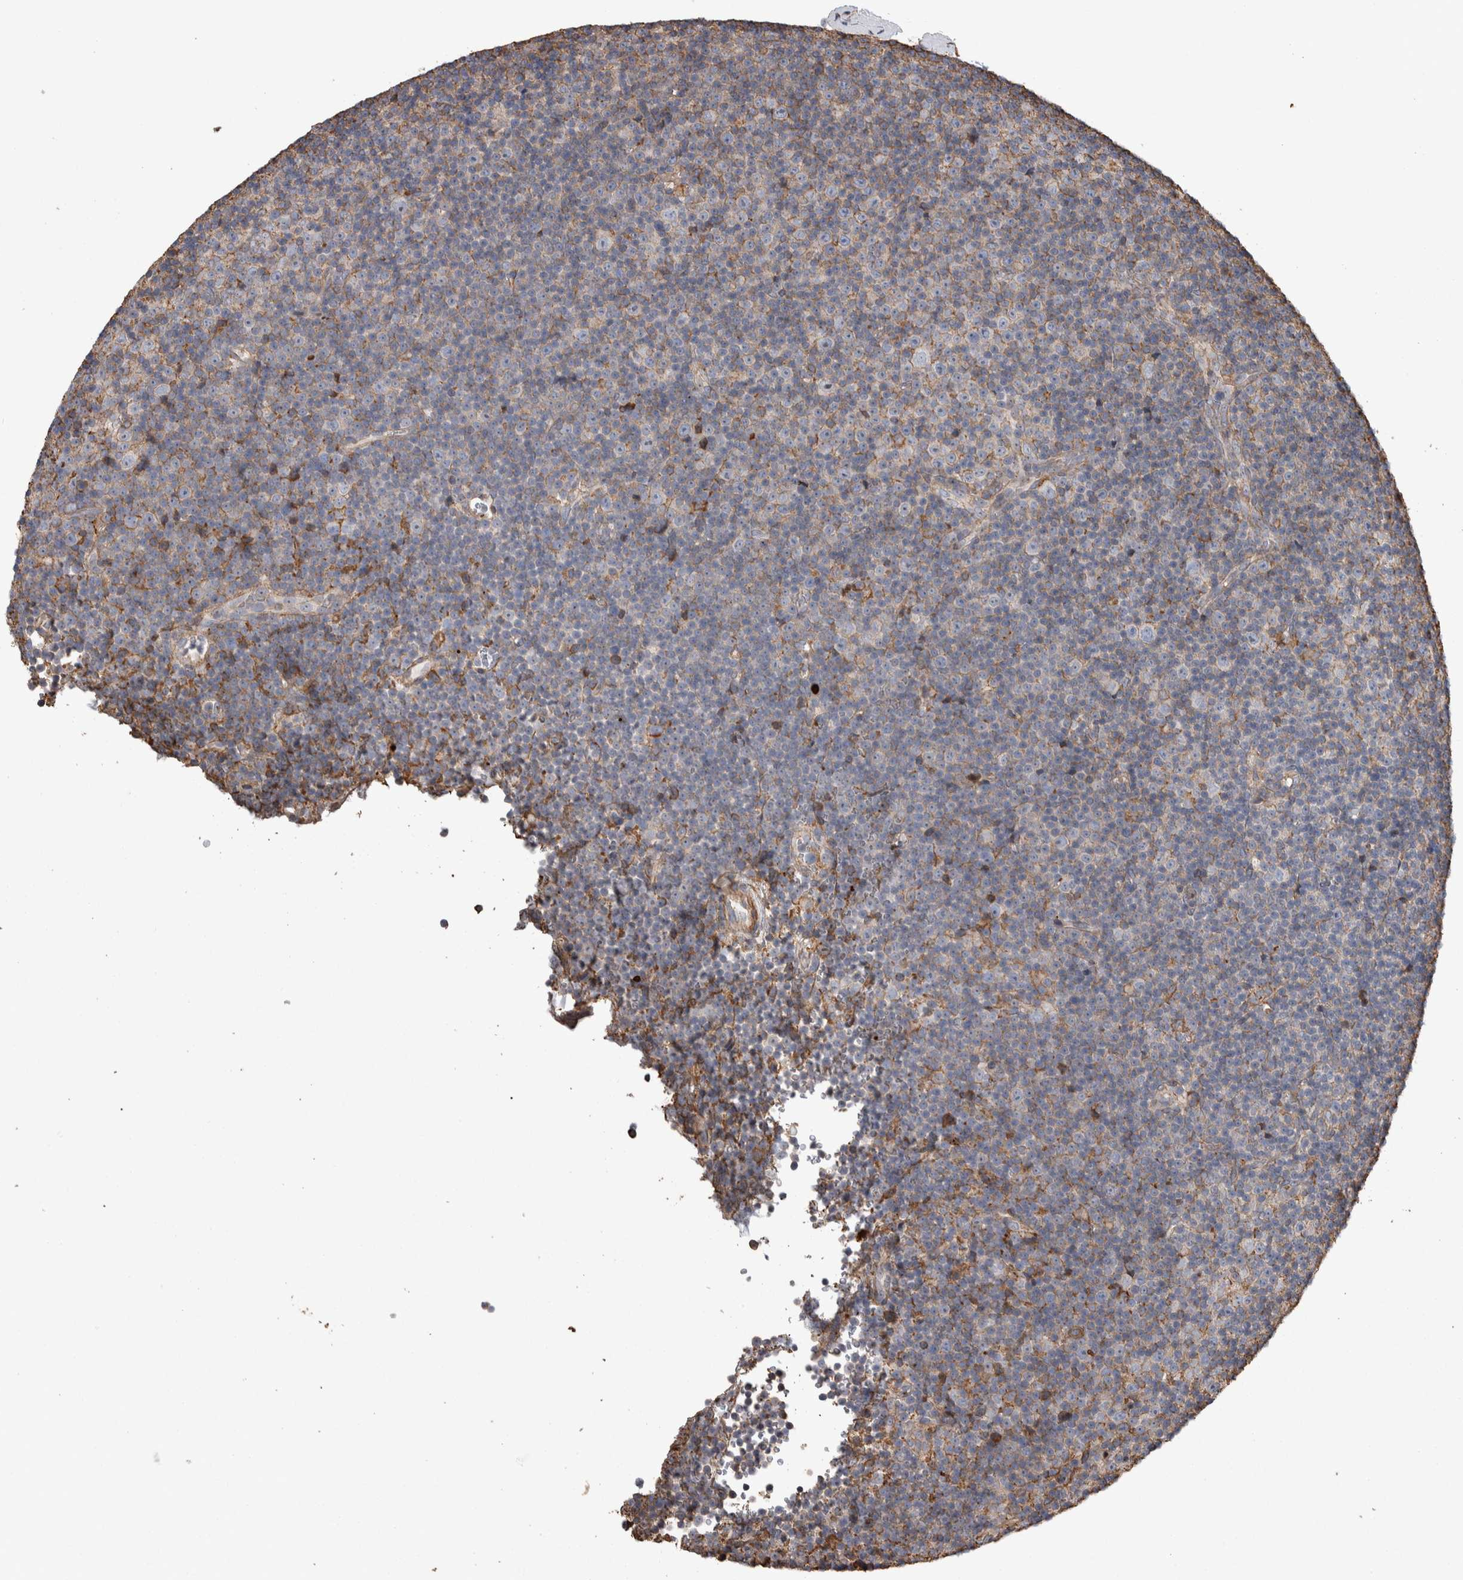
{"staining": {"intensity": "negative", "quantity": "none", "location": "none"}, "tissue": "lymphoma", "cell_type": "Tumor cells", "image_type": "cancer", "snomed": [{"axis": "morphology", "description": "Malignant lymphoma, non-Hodgkin's type, Low grade"}, {"axis": "topography", "description": "Lymph node"}], "caption": "IHC image of neoplastic tissue: lymphoma stained with DAB exhibits no significant protein positivity in tumor cells.", "gene": "ENPP2", "patient": {"sex": "female", "age": 67}}